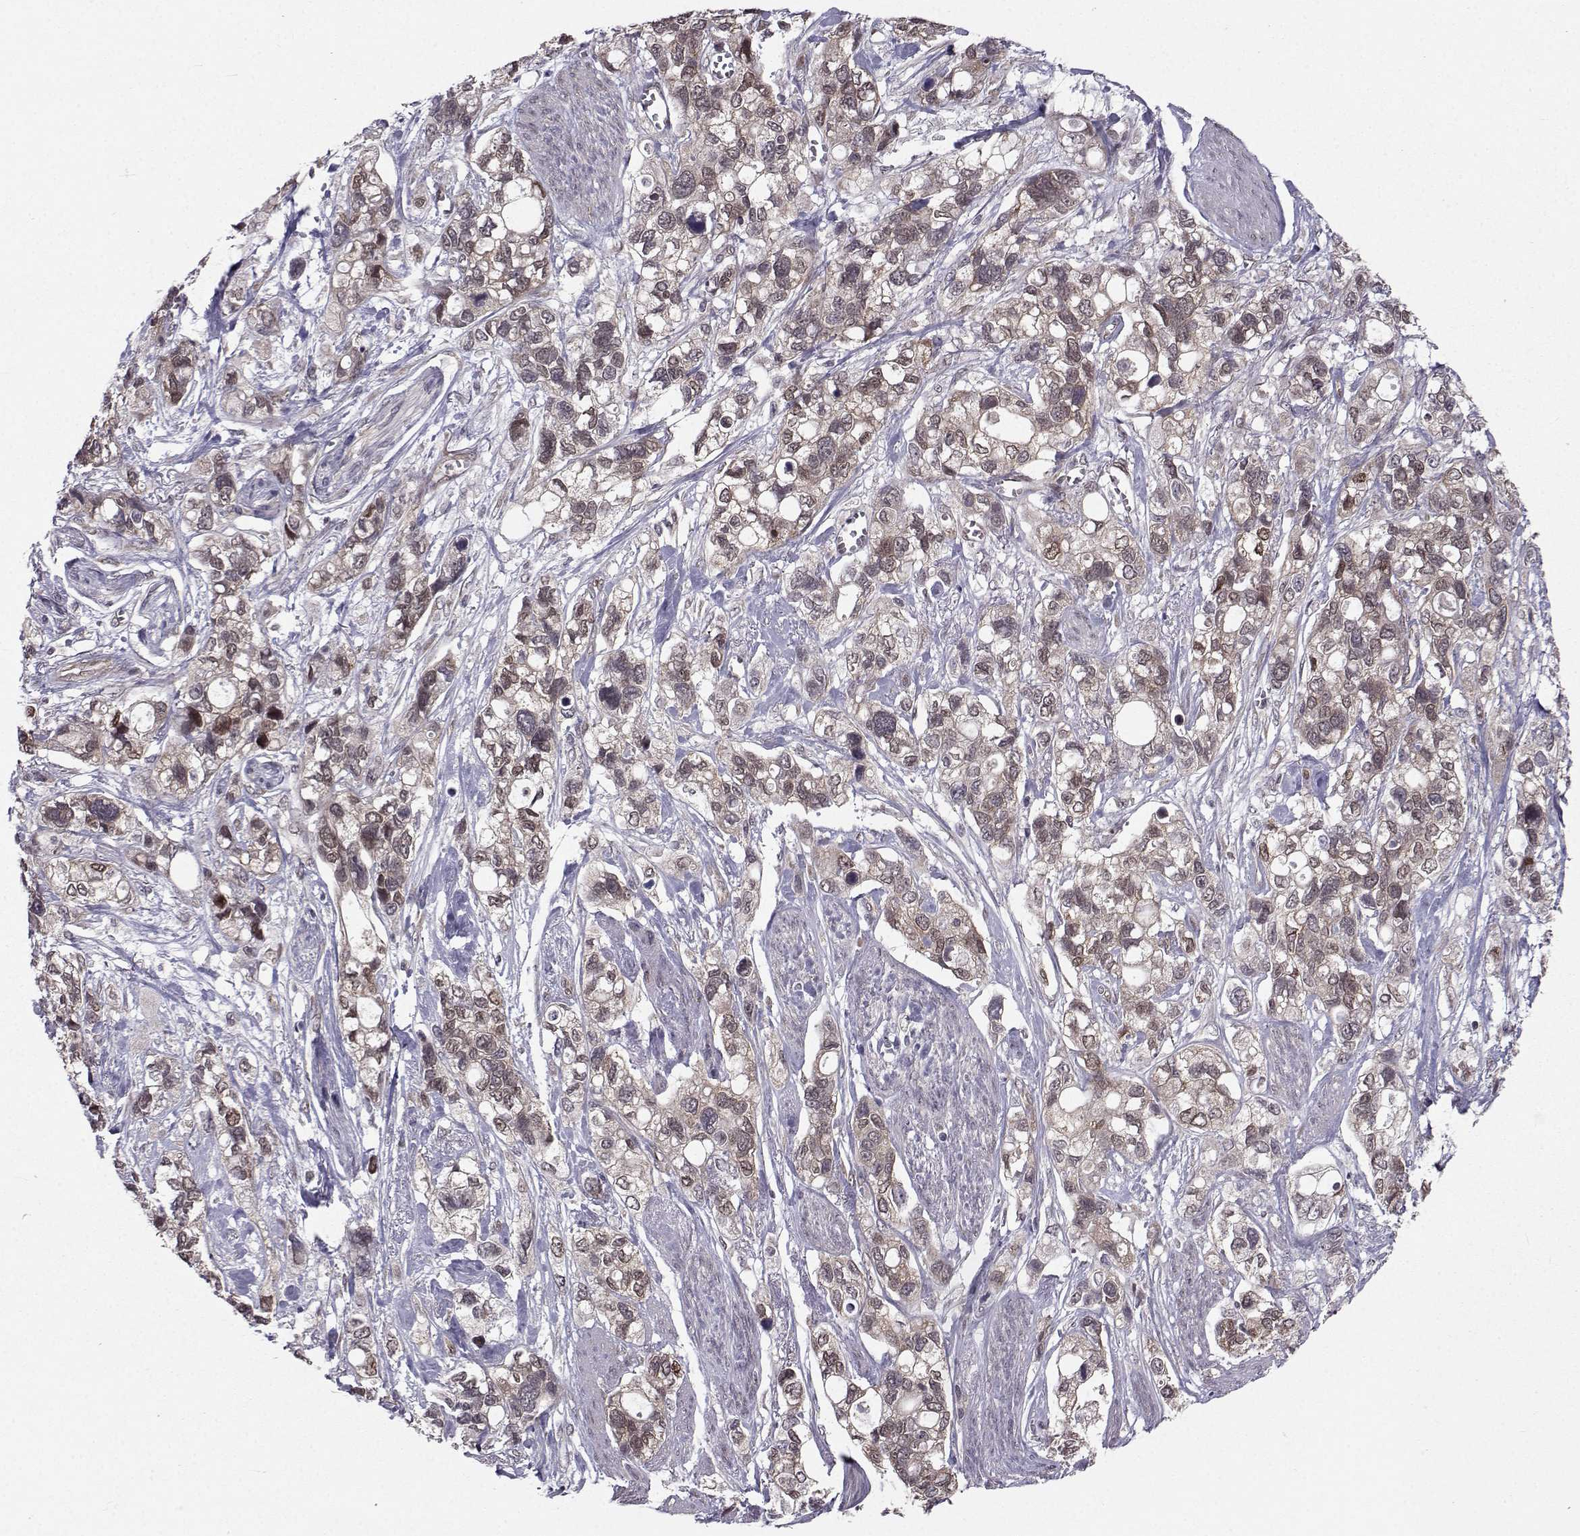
{"staining": {"intensity": "moderate", "quantity": ">75%", "location": "cytoplasmic/membranous,nuclear"}, "tissue": "stomach cancer", "cell_type": "Tumor cells", "image_type": "cancer", "snomed": [{"axis": "morphology", "description": "Adenocarcinoma, NOS"}, {"axis": "topography", "description": "Stomach, upper"}], "caption": "Immunohistochemistry (IHC) of human adenocarcinoma (stomach) displays medium levels of moderate cytoplasmic/membranous and nuclear expression in approximately >75% of tumor cells. (Stains: DAB (3,3'-diaminobenzidine) in brown, nuclei in blue, Microscopy: brightfield microscopy at high magnification).", "gene": "PKN2", "patient": {"sex": "female", "age": 81}}